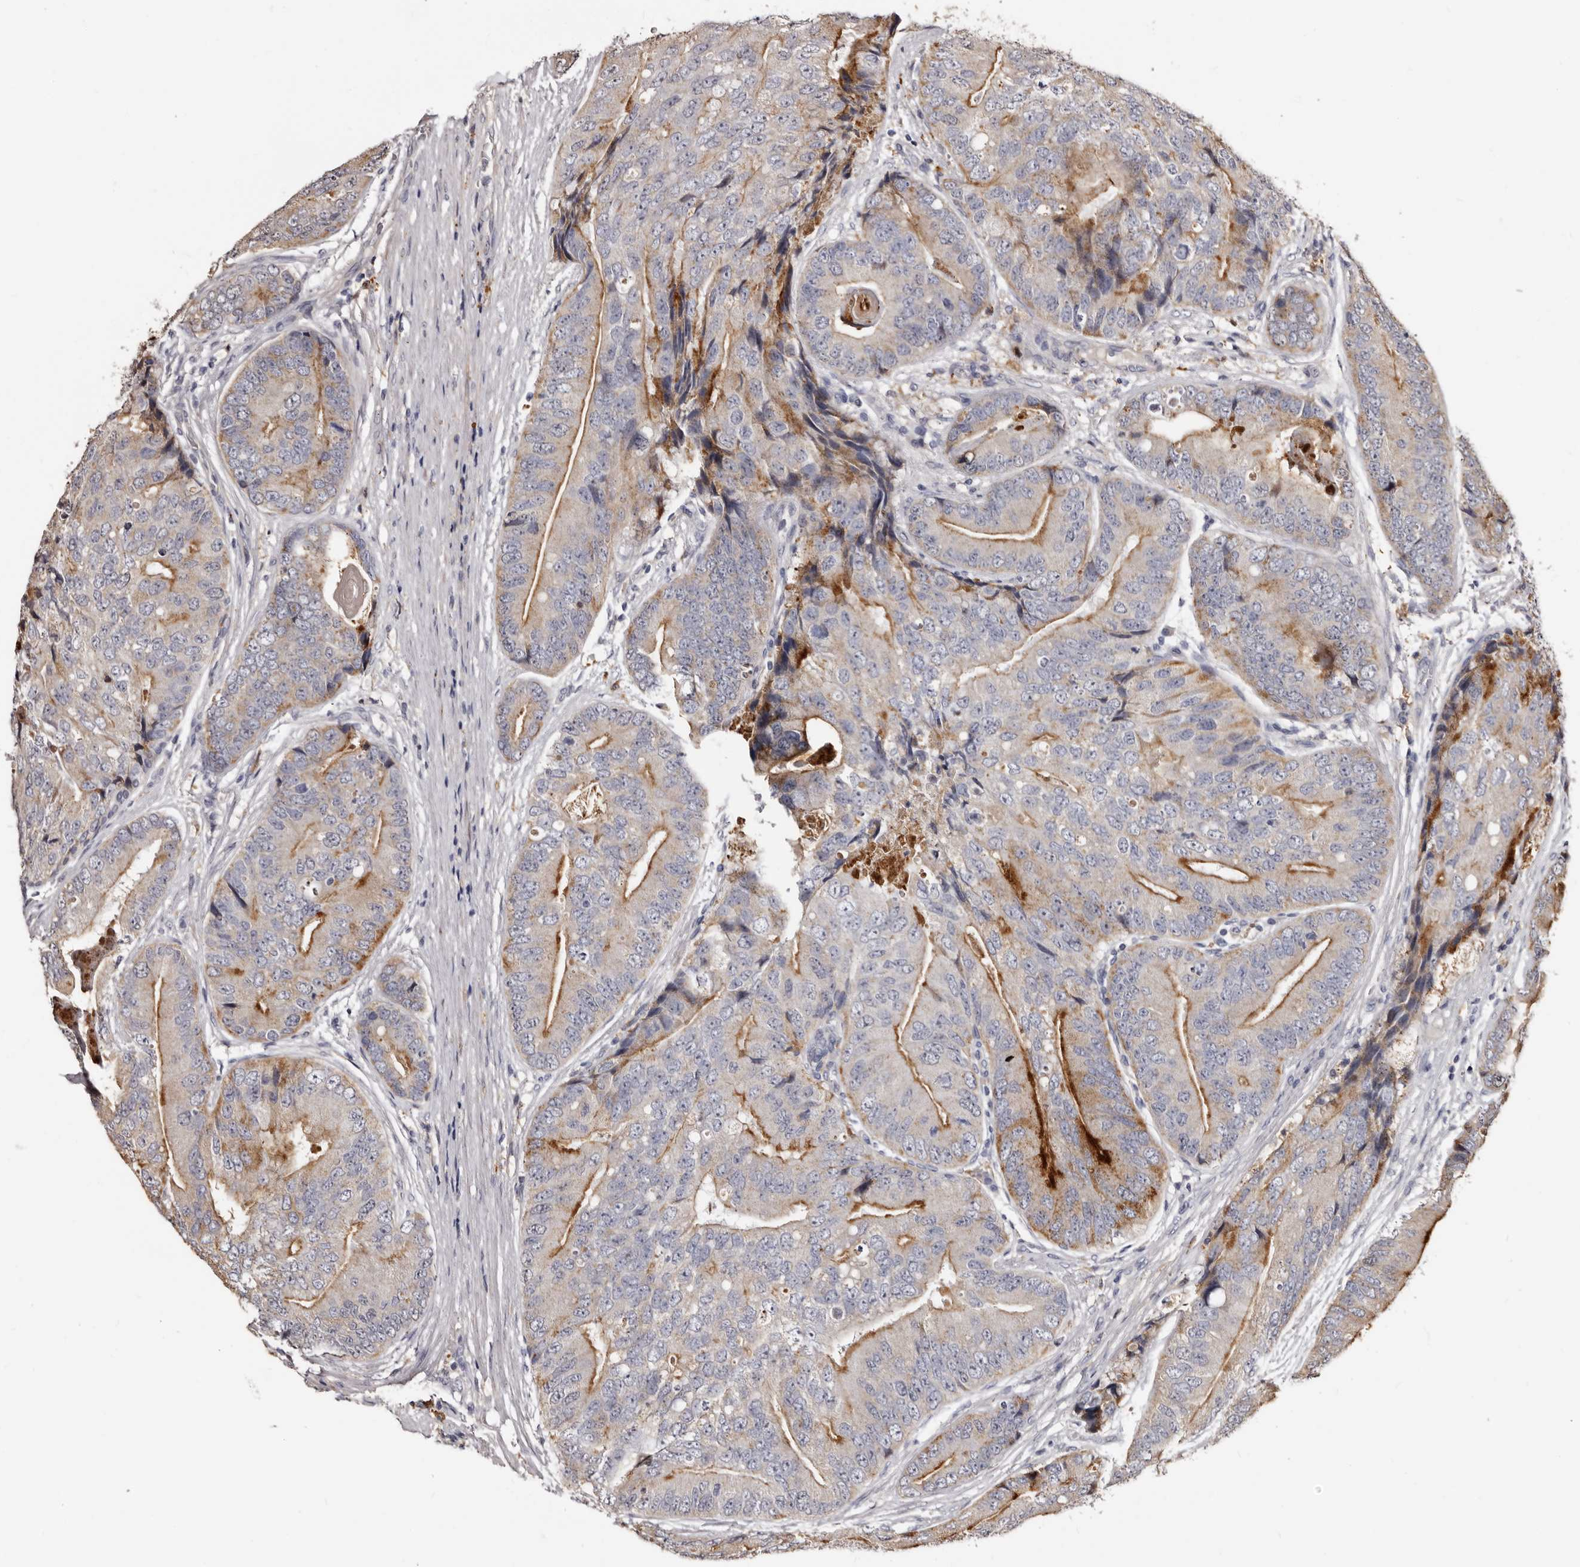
{"staining": {"intensity": "moderate", "quantity": "25%-75%", "location": "cytoplasmic/membranous"}, "tissue": "prostate cancer", "cell_type": "Tumor cells", "image_type": "cancer", "snomed": [{"axis": "morphology", "description": "Adenocarcinoma, High grade"}, {"axis": "topography", "description": "Prostate"}], "caption": "Protein staining of prostate high-grade adenocarcinoma tissue reveals moderate cytoplasmic/membranous expression in approximately 25%-75% of tumor cells.", "gene": "PTAFR", "patient": {"sex": "male", "age": 70}}